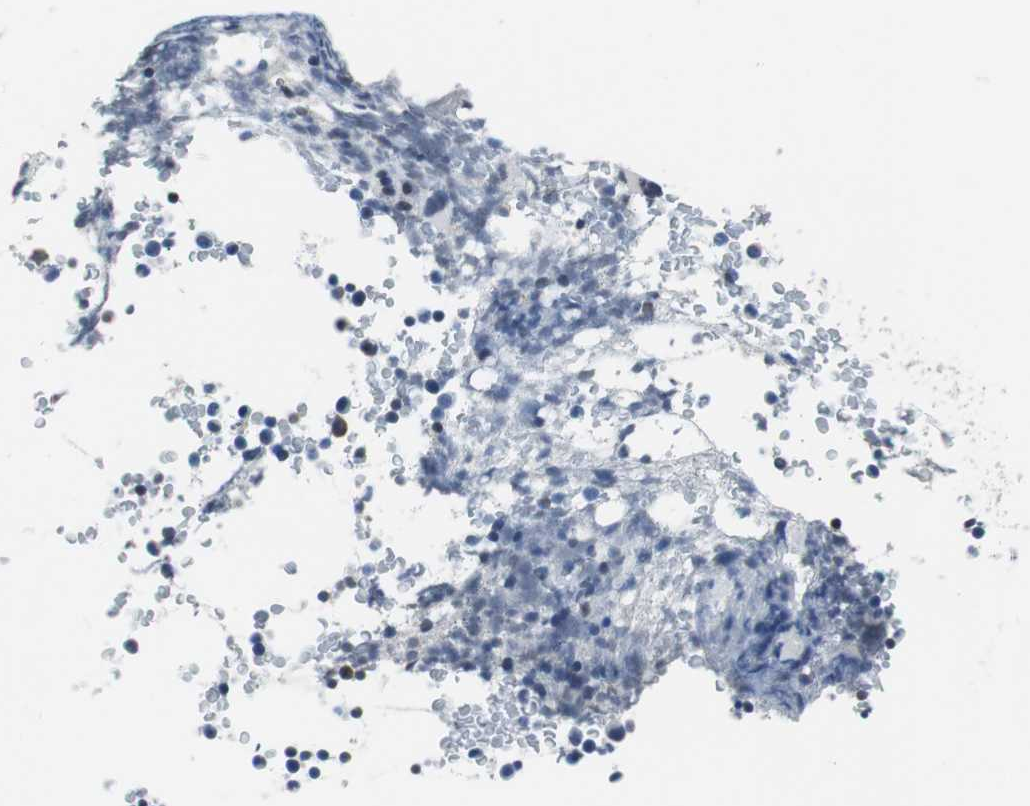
{"staining": {"intensity": "weak", "quantity": "<25%", "location": "cytoplasmic/membranous"}, "tissue": "bone marrow", "cell_type": "Hematopoietic cells", "image_type": "normal", "snomed": [{"axis": "morphology", "description": "Normal tissue, NOS"}, {"axis": "topography", "description": "Bone marrow"}], "caption": "Immunohistochemistry of normal bone marrow exhibits no staining in hematopoietic cells. (Stains: DAB immunohistochemistry with hematoxylin counter stain, Microscopy: brightfield microscopy at high magnification).", "gene": "TP63", "patient": {"sex": "female", "age": 66}}